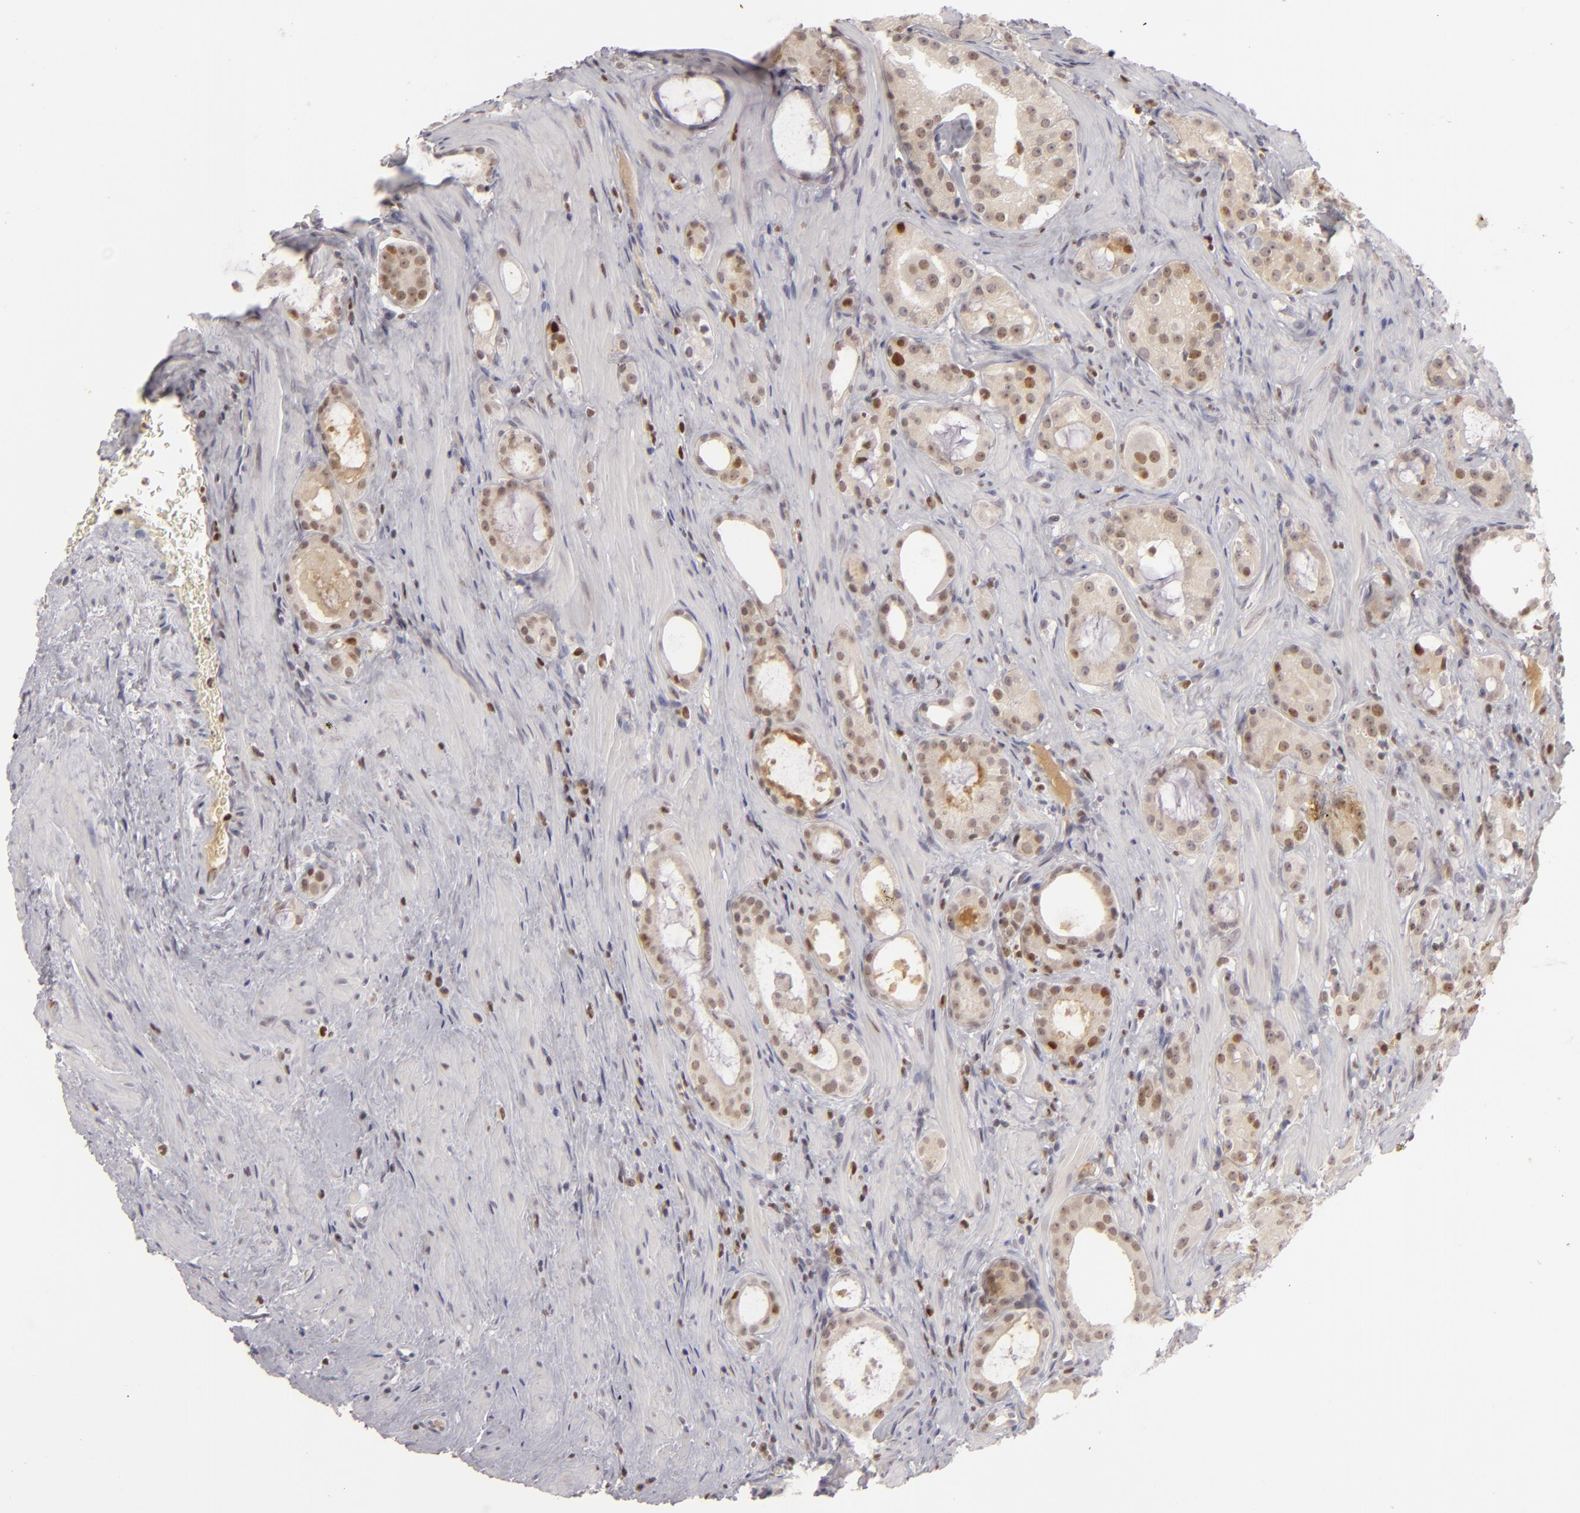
{"staining": {"intensity": "moderate", "quantity": "<25%", "location": "nuclear"}, "tissue": "prostate cancer", "cell_type": "Tumor cells", "image_type": "cancer", "snomed": [{"axis": "morphology", "description": "Adenocarcinoma, Medium grade"}, {"axis": "topography", "description": "Prostate"}], "caption": "Brown immunohistochemical staining in human adenocarcinoma (medium-grade) (prostate) displays moderate nuclear staining in approximately <25% of tumor cells.", "gene": "FEN1", "patient": {"sex": "male", "age": 73}}